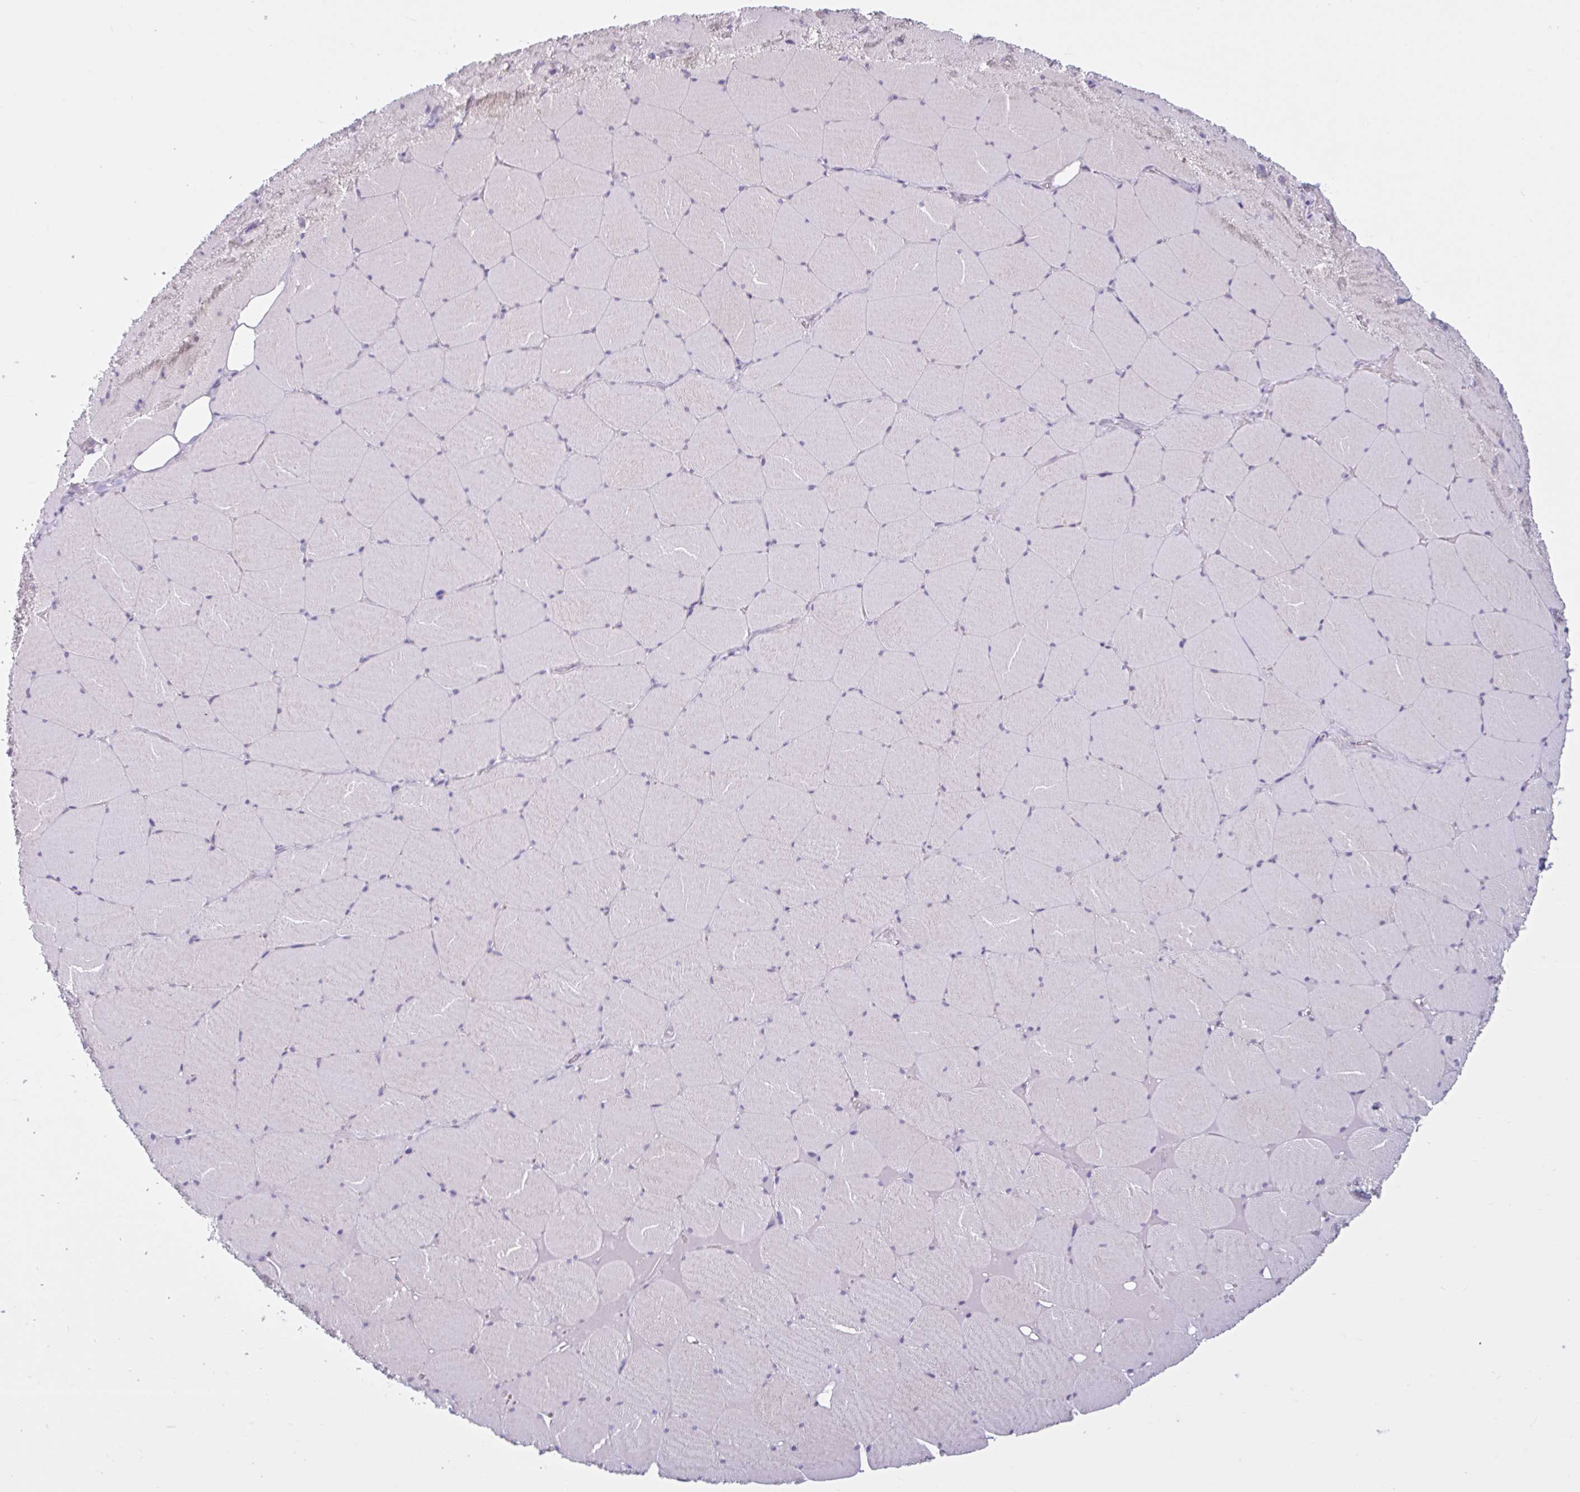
{"staining": {"intensity": "weak", "quantity": "25%-75%", "location": "cytoplasmic/membranous"}, "tissue": "skeletal muscle", "cell_type": "Myocytes", "image_type": "normal", "snomed": [{"axis": "morphology", "description": "Normal tissue, NOS"}, {"axis": "topography", "description": "Skeletal muscle"}, {"axis": "topography", "description": "Head-Neck"}], "caption": "Brown immunohistochemical staining in normal skeletal muscle displays weak cytoplasmic/membranous staining in about 25%-75% of myocytes. (DAB (3,3'-diaminobenzidine) = brown stain, brightfield microscopy at high magnification).", "gene": "FAM153A", "patient": {"sex": "male", "age": 66}}